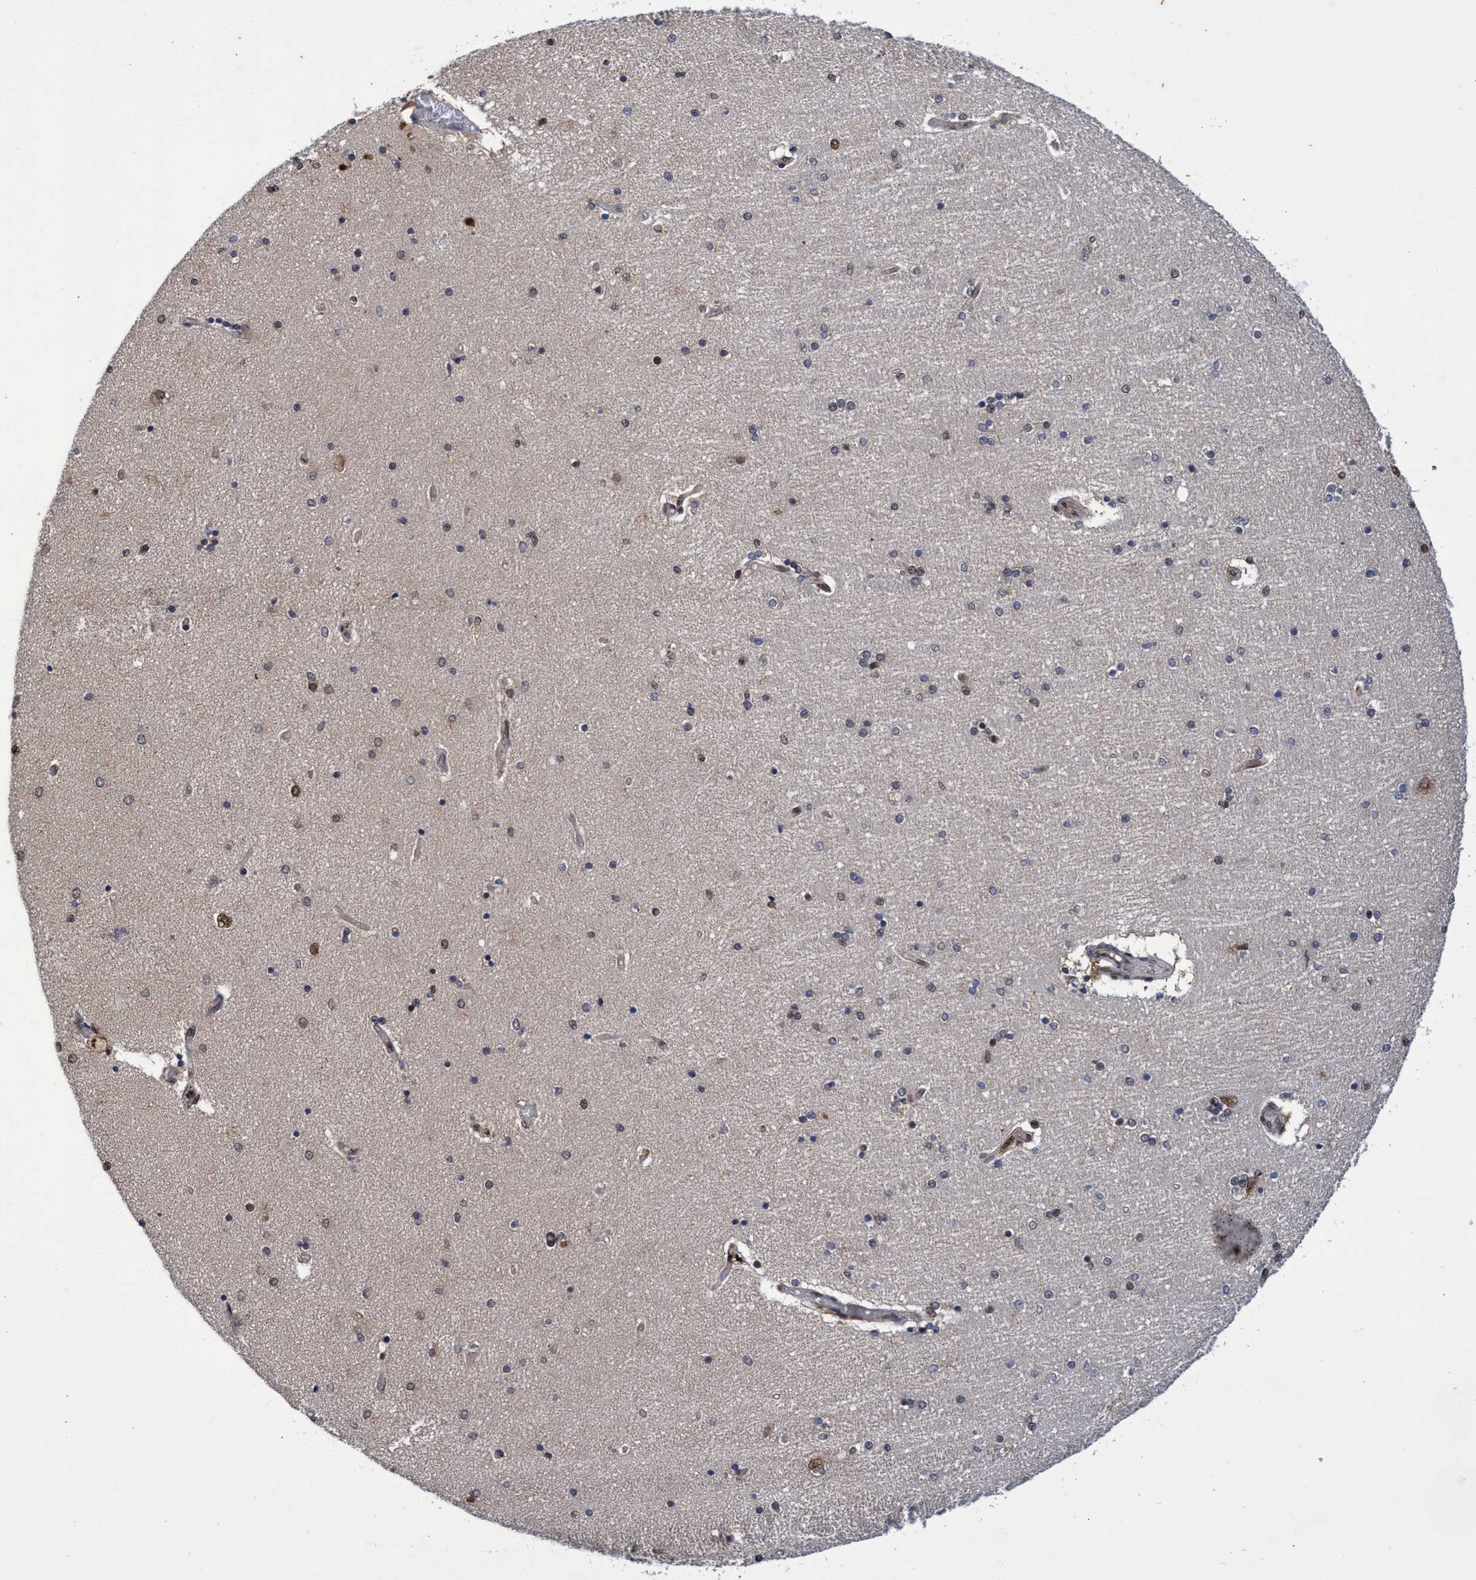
{"staining": {"intensity": "strong", "quantity": "25%-75%", "location": "nuclear"}, "tissue": "hippocampus", "cell_type": "Glial cells", "image_type": "normal", "snomed": [{"axis": "morphology", "description": "Normal tissue, NOS"}, {"axis": "topography", "description": "Hippocampus"}], "caption": "About 25%-75% of glial cells in benign human hippocampus exhibit strong nuclear protein expression as visualized by brown immunohistochemical staining.", "gene": "GTF2F1", "patient": {"sex": "female", "age": 54}}